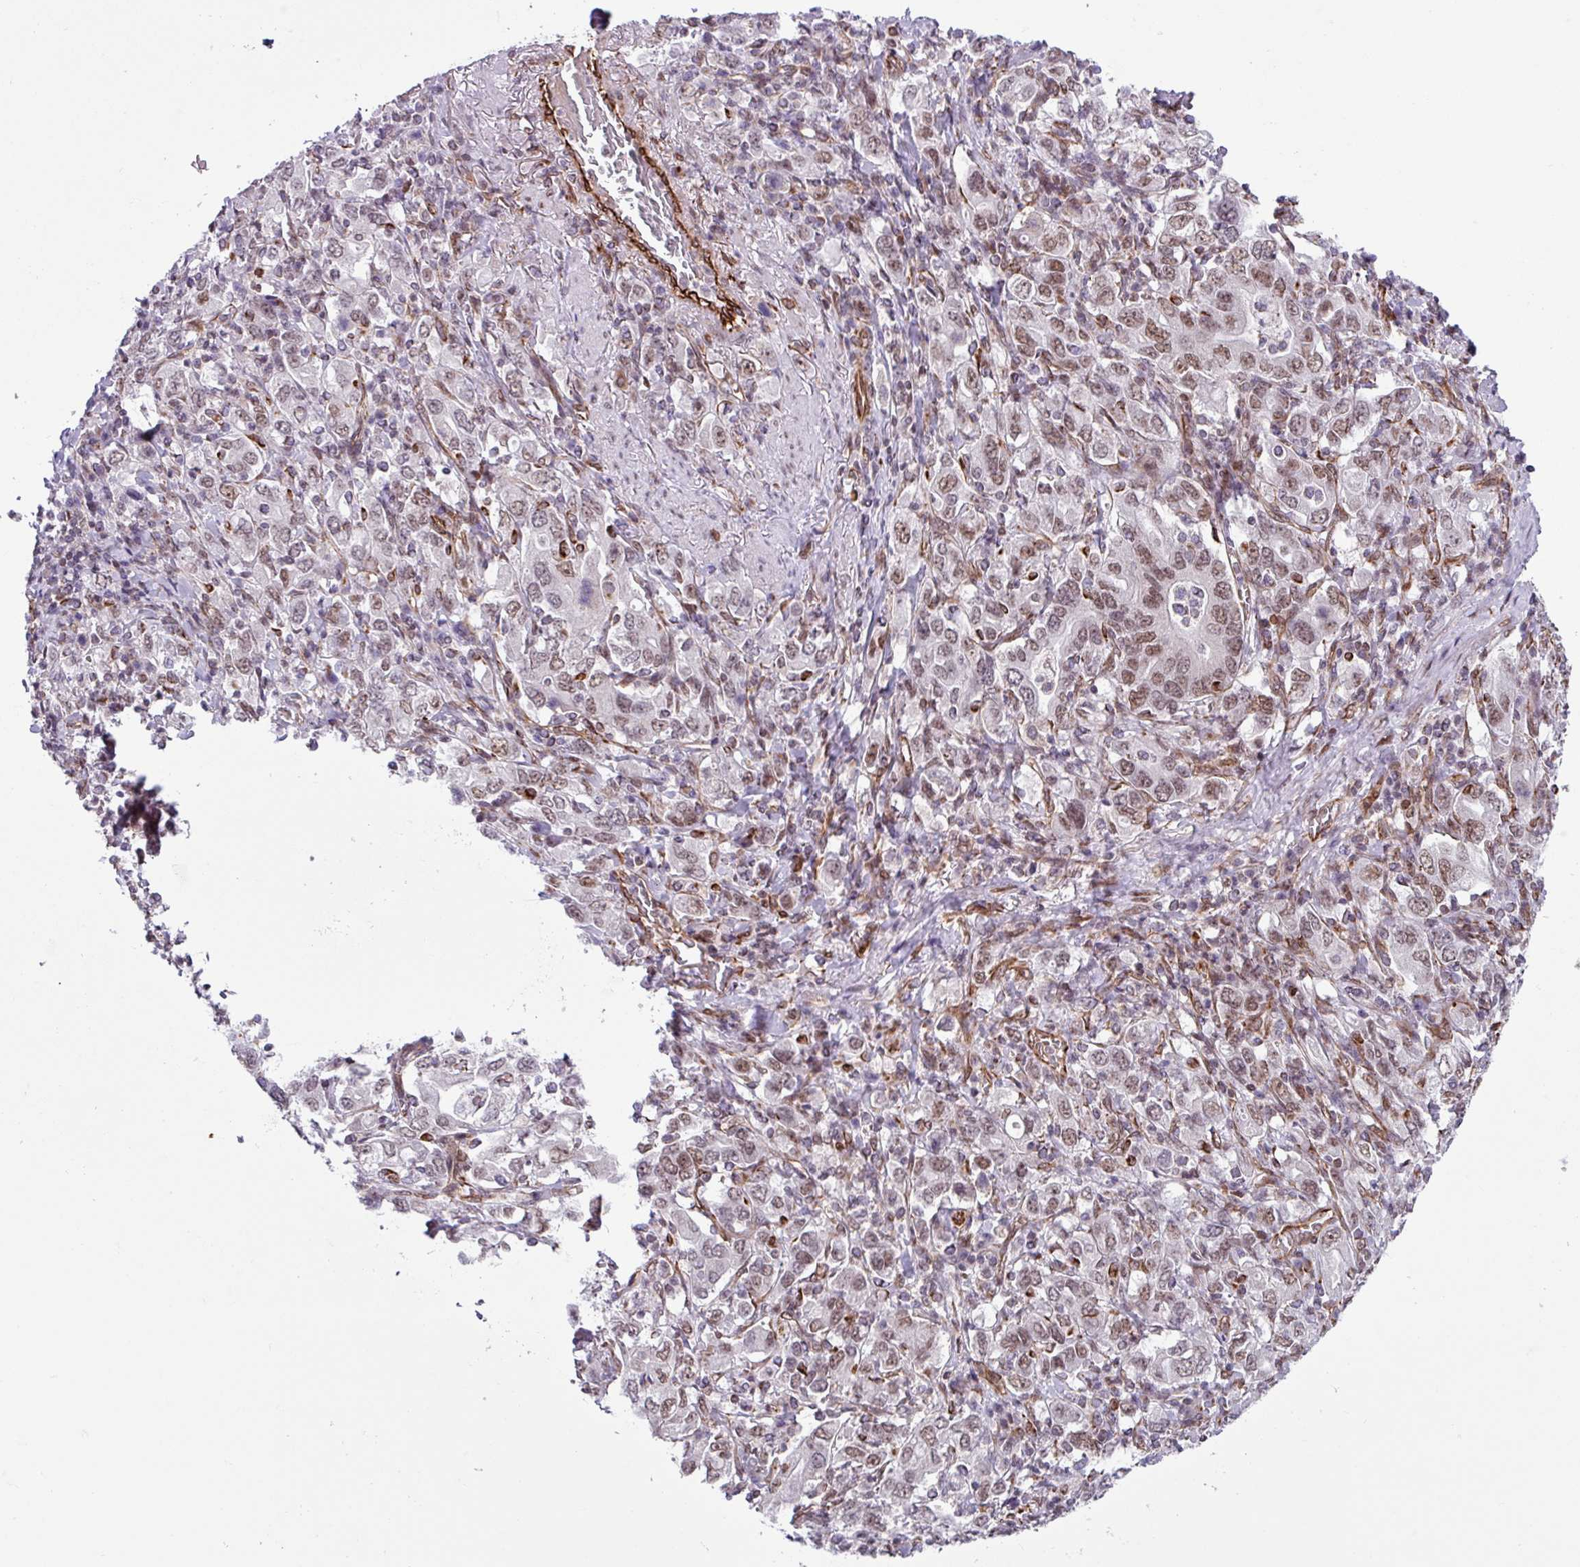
{"staining": {"intensity": "weak", "quantity": ">75%", "location": "nuclear"}, "tissue": "stomach cancer", "cell_type": "Tumor cells", "image_type": "cancer", "snomed": [{"axis": "morphology", "description": "Adenocarcinoma, NOS"}, {"axis": "topography", "description": "Stomach, upper"}, {"axis": "topography", "description": "Stomach"}], "caption": "Tumor cells demonstrate weak nuclear positivity in approximately >75% of cells in stomach cancer (adenocarcinoma).", "gene": "CHD3", "patient": {"sex": "male", "age": 62}}